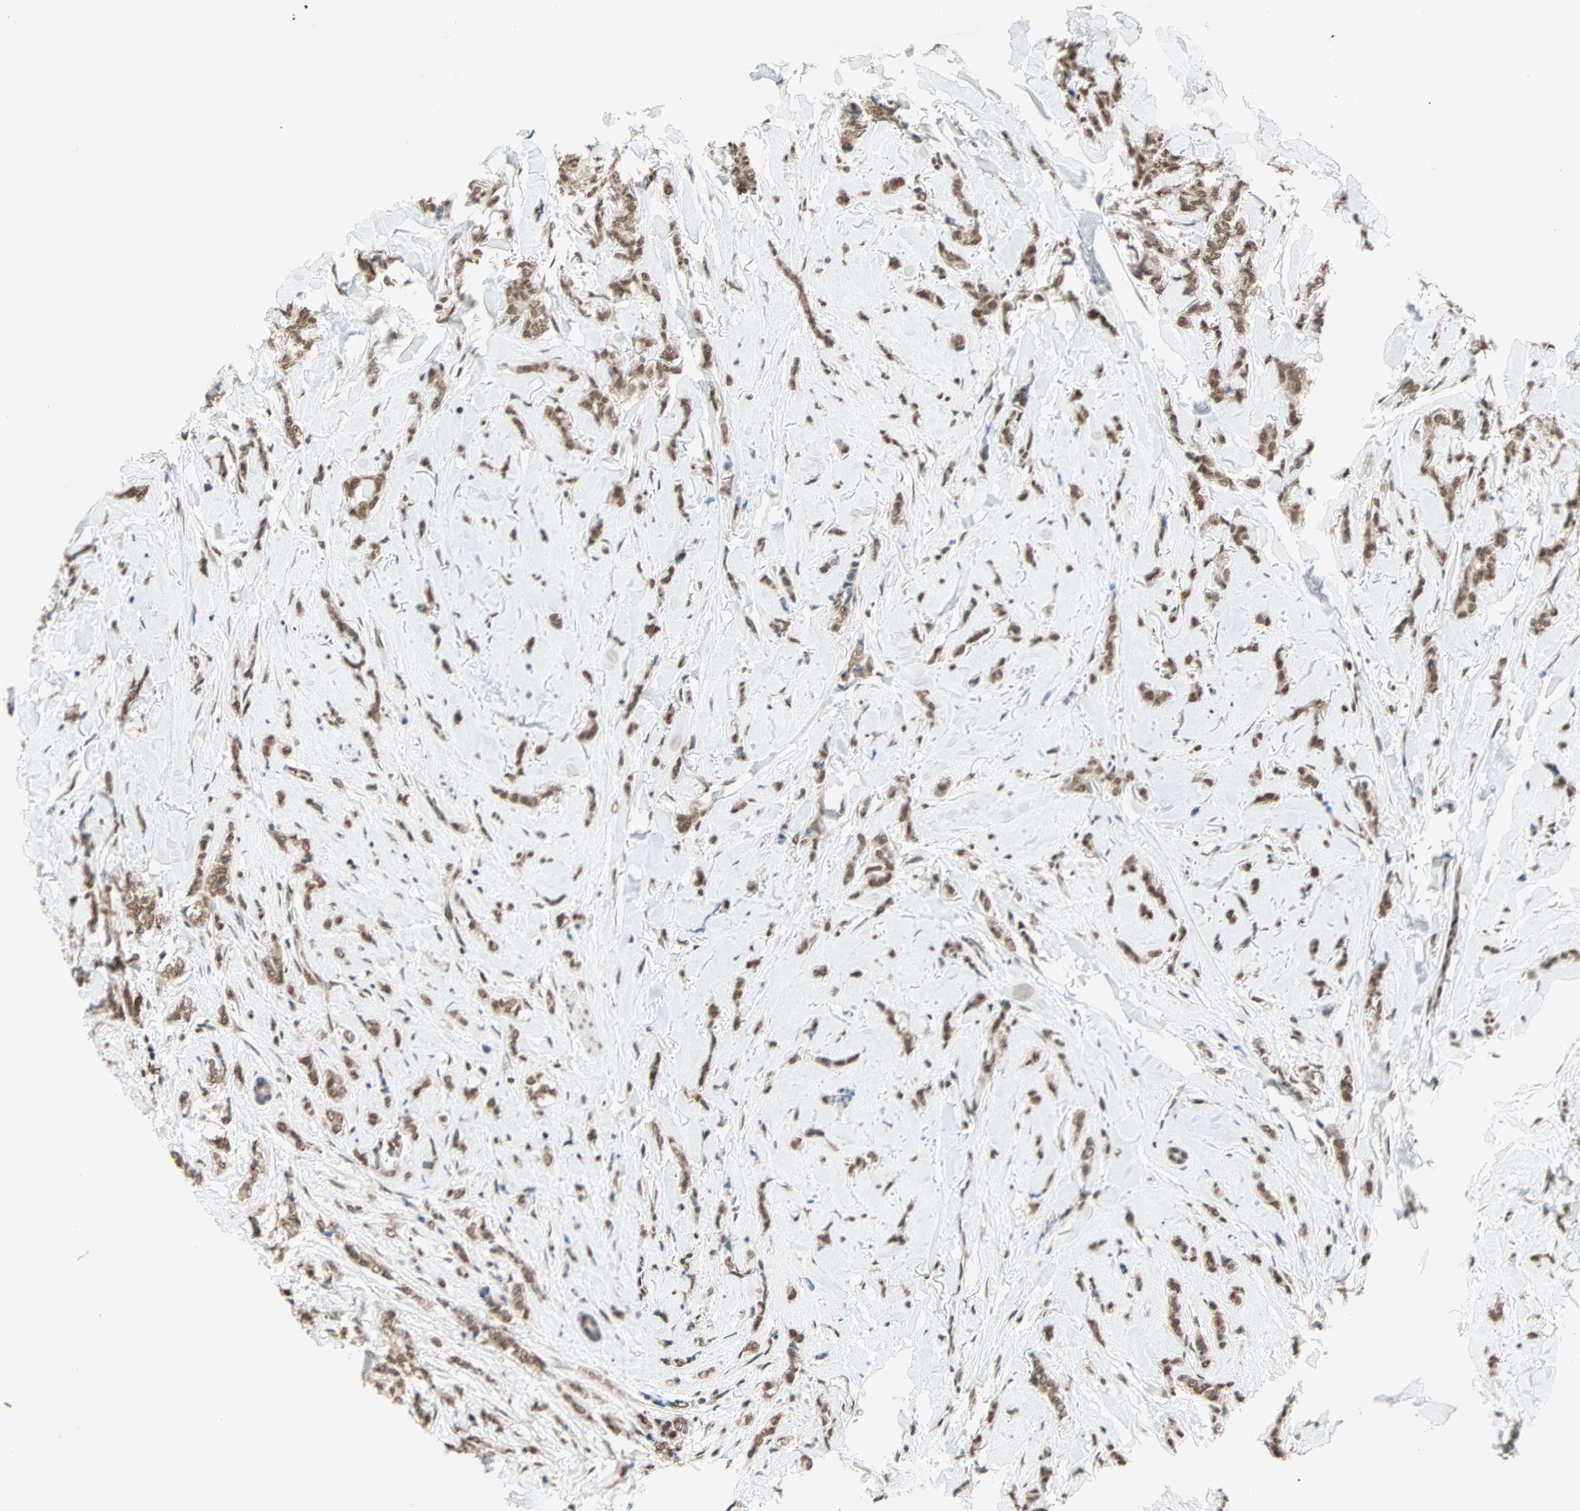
{"staining": {"intensity": "moderate", "quantity": ">75%", "location": "nuclear"}, "tissue": "breast cancer", "cell_type": "Tumor cells", "image_type": "cancer", "snomed": [{"axis": "morphology", "description": "Lobular carcinoma"}, {"axis": "topography", "description": "Skin"}, {"axis": "topography", "description": "Breast"}], "caption": "An IHC image of tumor tissue is shown. Protein staining in brown highlights moderate nuclear positivity in breast lobular carcinoma within tumor cells.", "gene": "DAZAP1", "patient": {"sex": "female", "age": 46}}